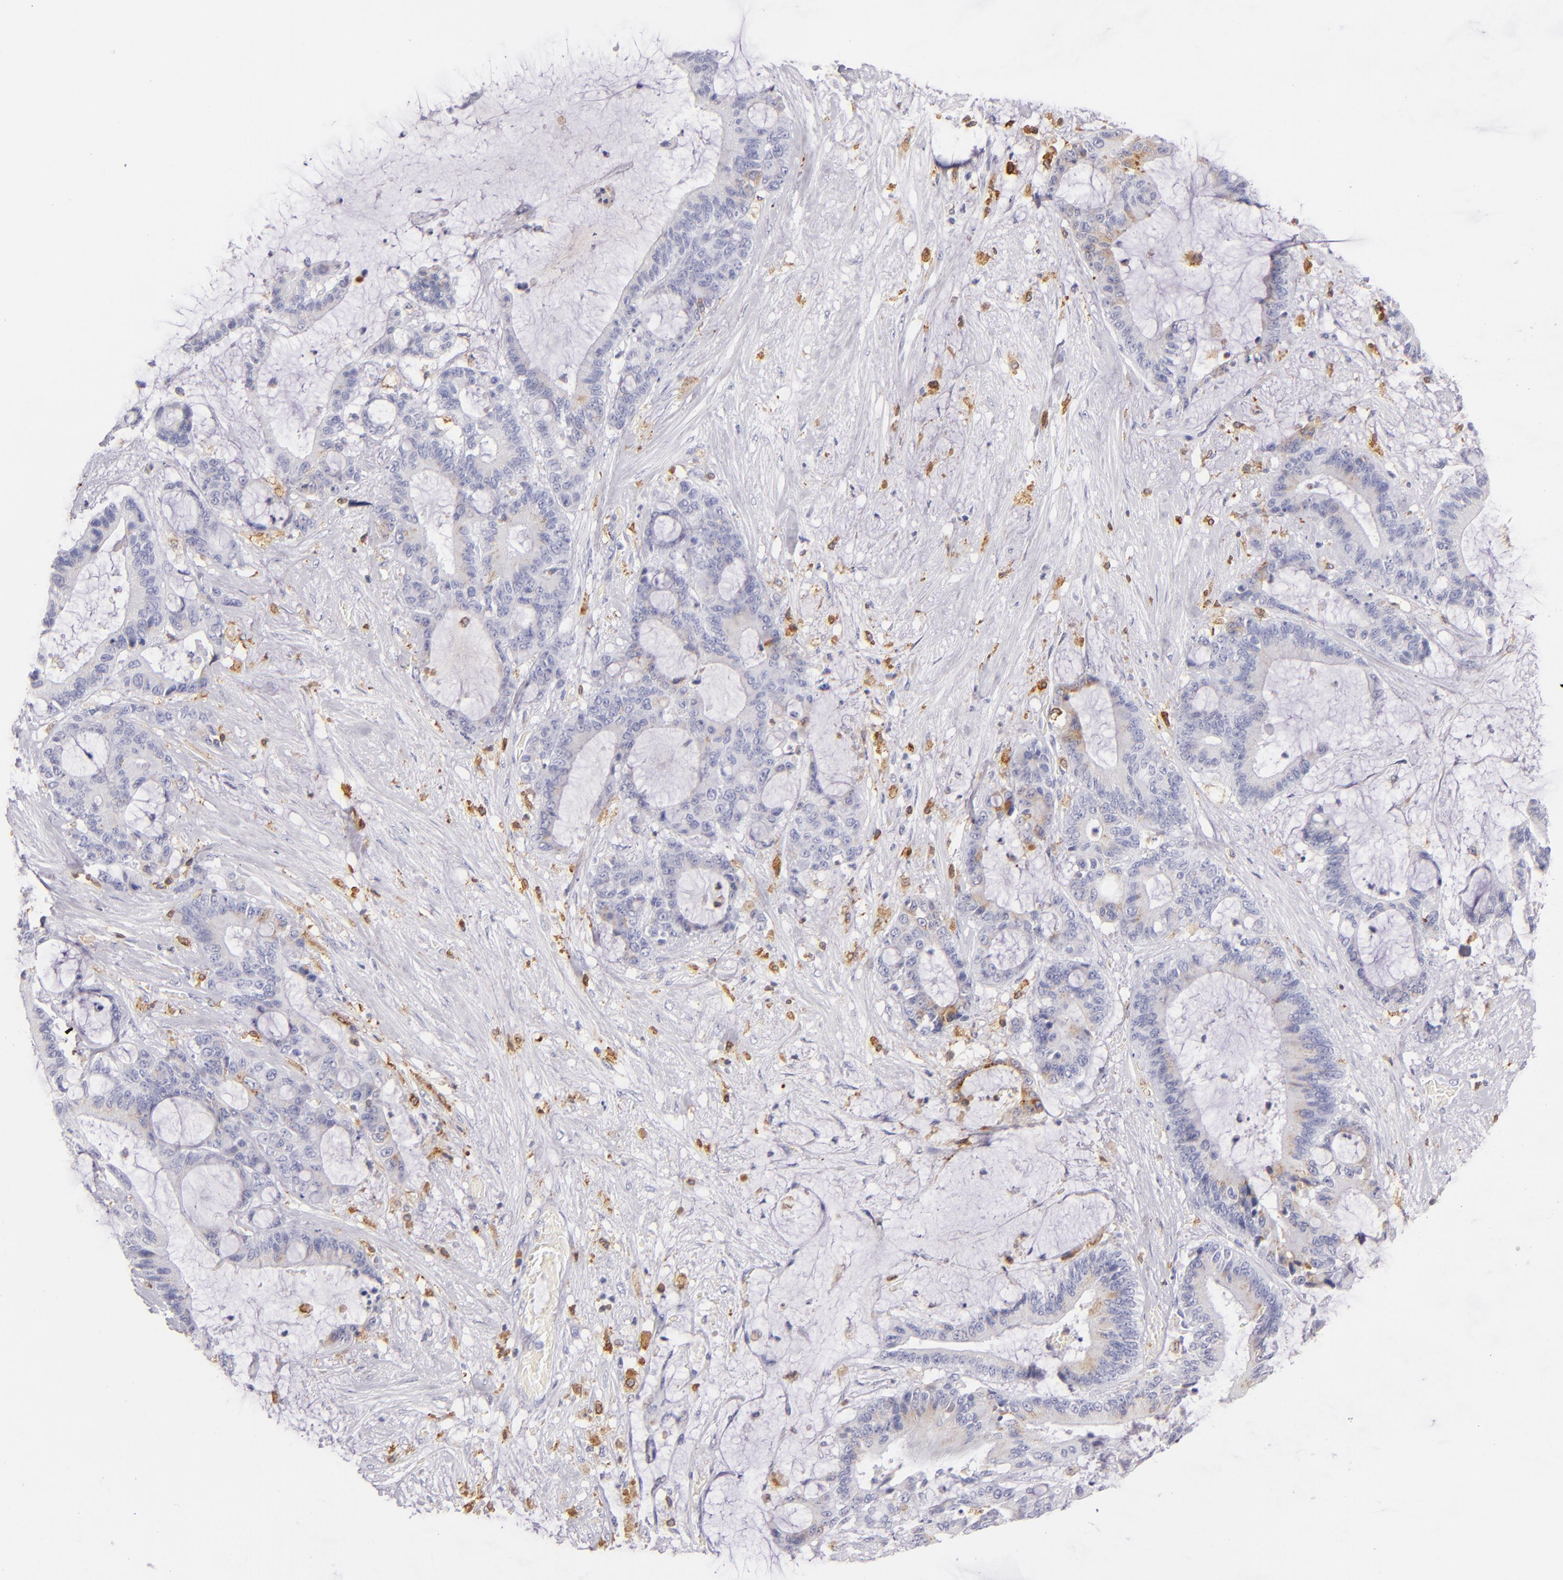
{"staining": {"intensity": "weak", "quantity": "<25%", "location": "cytoplasmic/membranous"}, "tissue": "liver cancer", "cell_type": "Tumor cells", "image_type": "cancer", "snomed": [{"axis": "morphology", "description": "Cholangiocarcinoma"}, {"axis": "topography", "description": "Liver"}], "caption": "Protein analysis of liver cholangiocarcinoma demonstrates no significant expression in tumor cells.", "gene": "CD74", "patient": {"sex": "female", "age": 73}}